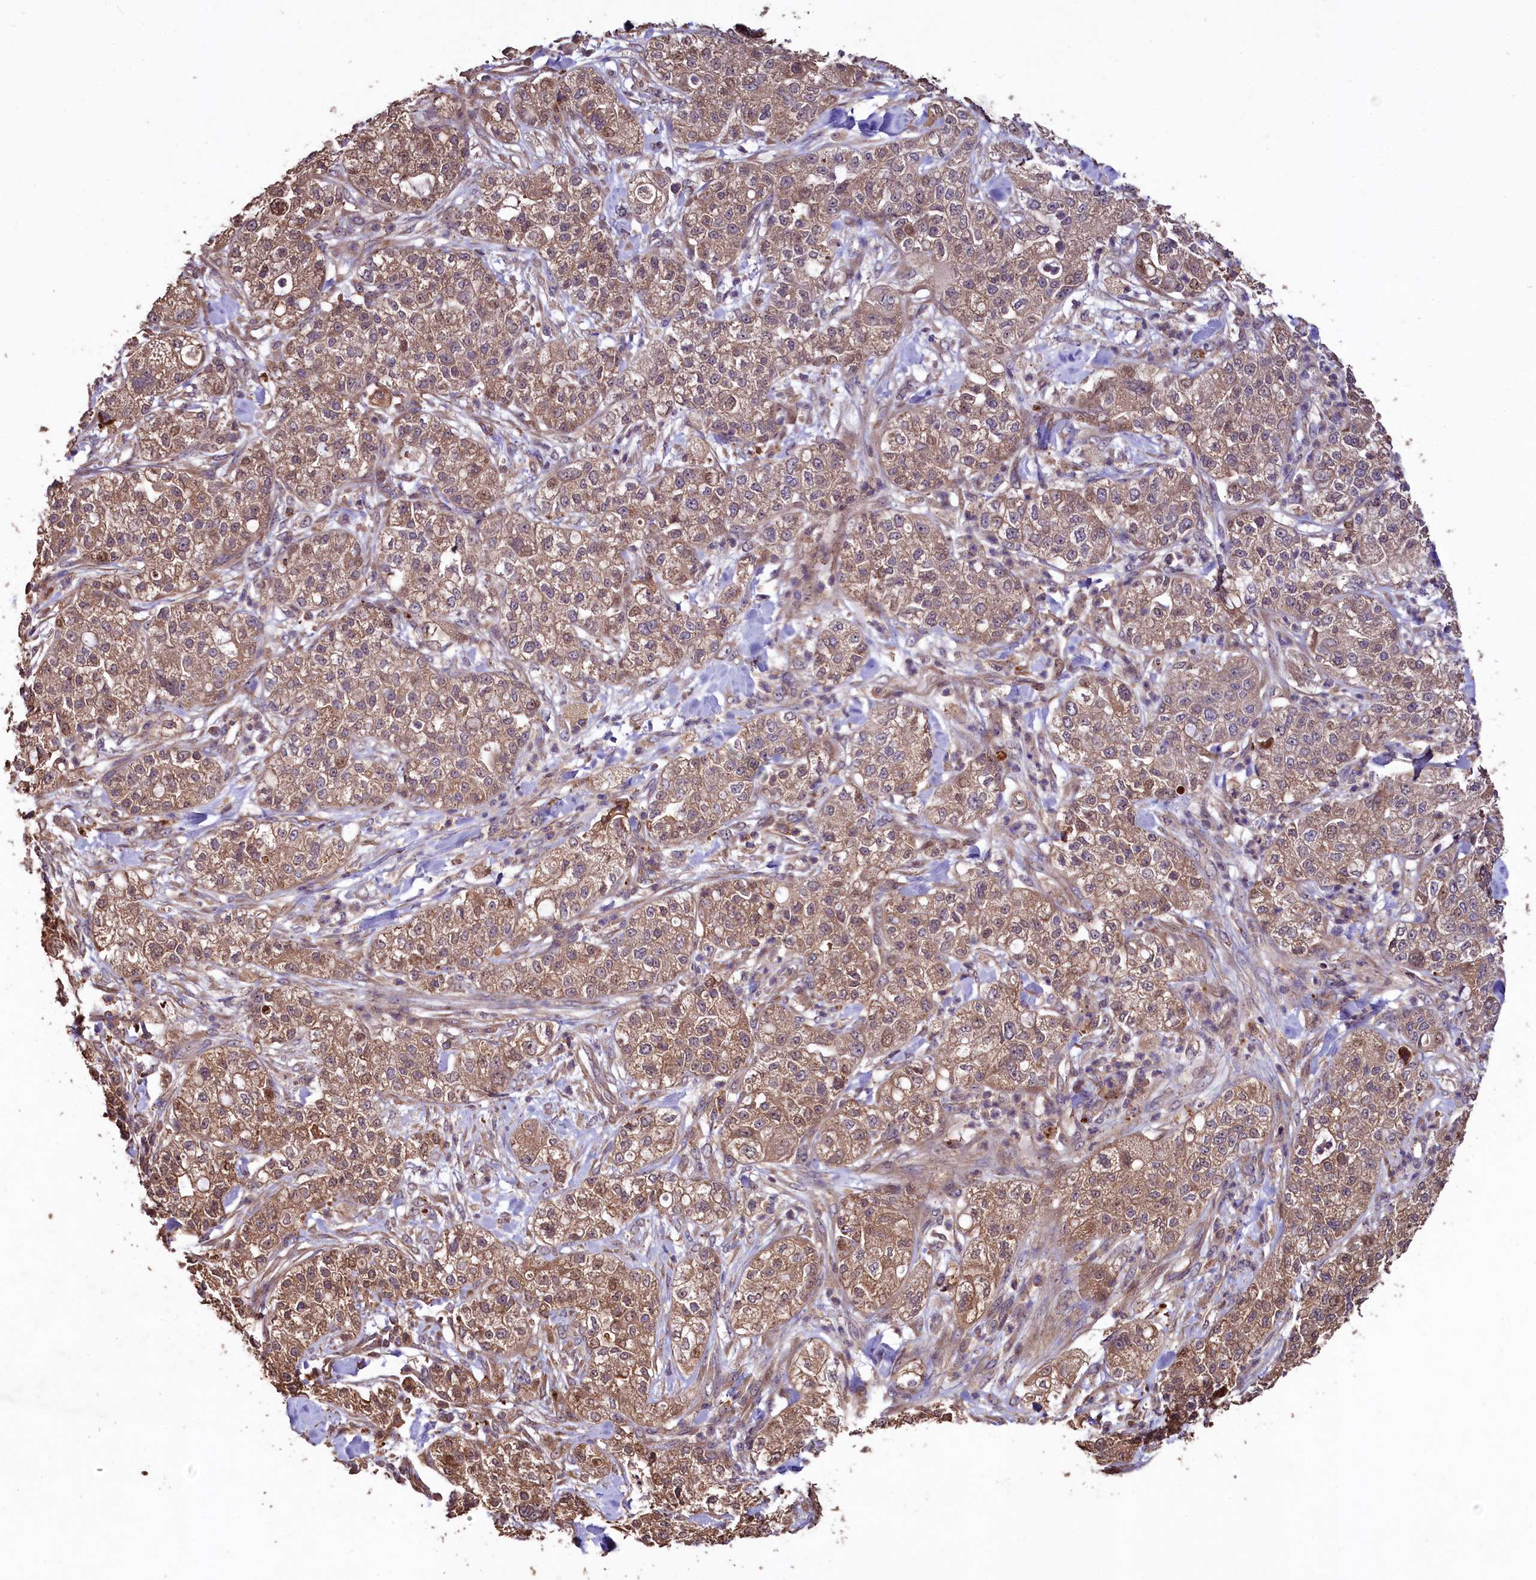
{"staining": {"intensity": "weak", "quantity": ">75%", "location": "cytoplasmic/membranous"}, "tissue": "pancreatic cancer", "cell_type": "Tumor cells", "image_type": "cancer", "snomed": [{"axis": "morphology", "description": "Adenocarcinoma, NOS"}, {"axis": "topography", "description": "Pancreas"}], "caption": "Immunohistochemistry of human pancreatic adenocarcinoma shows low levels of weak cytoplasmic/membranous staining in about >75% of tumor cells.", "gene": "TMEM98", "patient": {"sex": "female", "age": 78}}